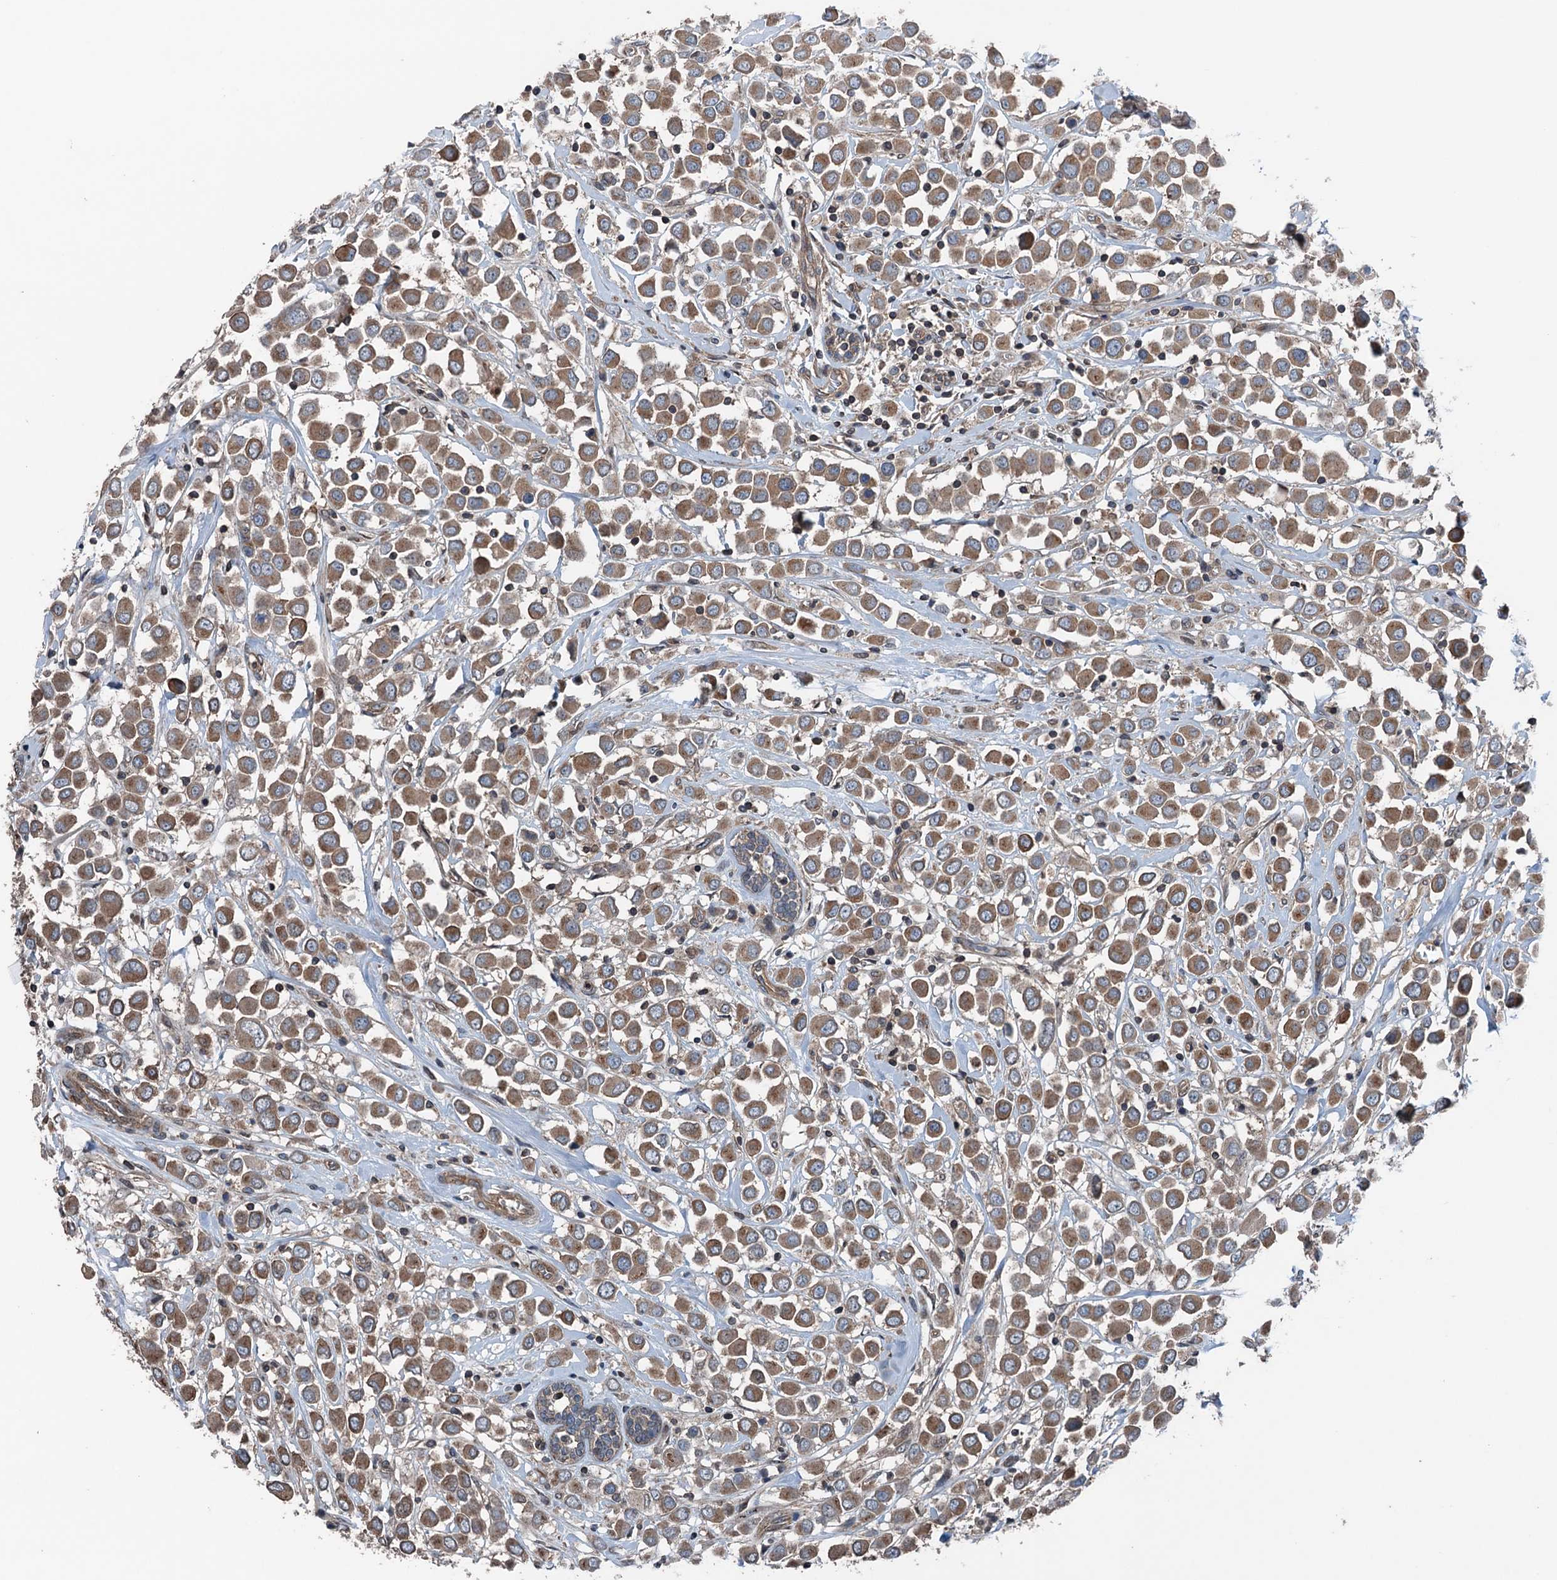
{"staining": {"intensity": "moderate", "quantity": ">75%", "location": "cytoplasmic/membranous"}, "tissue": "breast cancer", "cell_type": "Tumor cells", "image_type": "cancer", "snomed": [{"axis": "morphology", "description": "Duct carcinoma"}, {"axis": "topography", "description": "Breast"}], "caption": "Immunohistochemical staining of breast cancer demonstrates medium levels of moderate cytoplasmic/membranous protein expression in about >75% of tumor cells. Immunohistochemistry stains the protein of interest in brown and the nuclei are stained blue.", "gene": "TRAPPC8", "patient": {"sex": "female", "age": 61}}